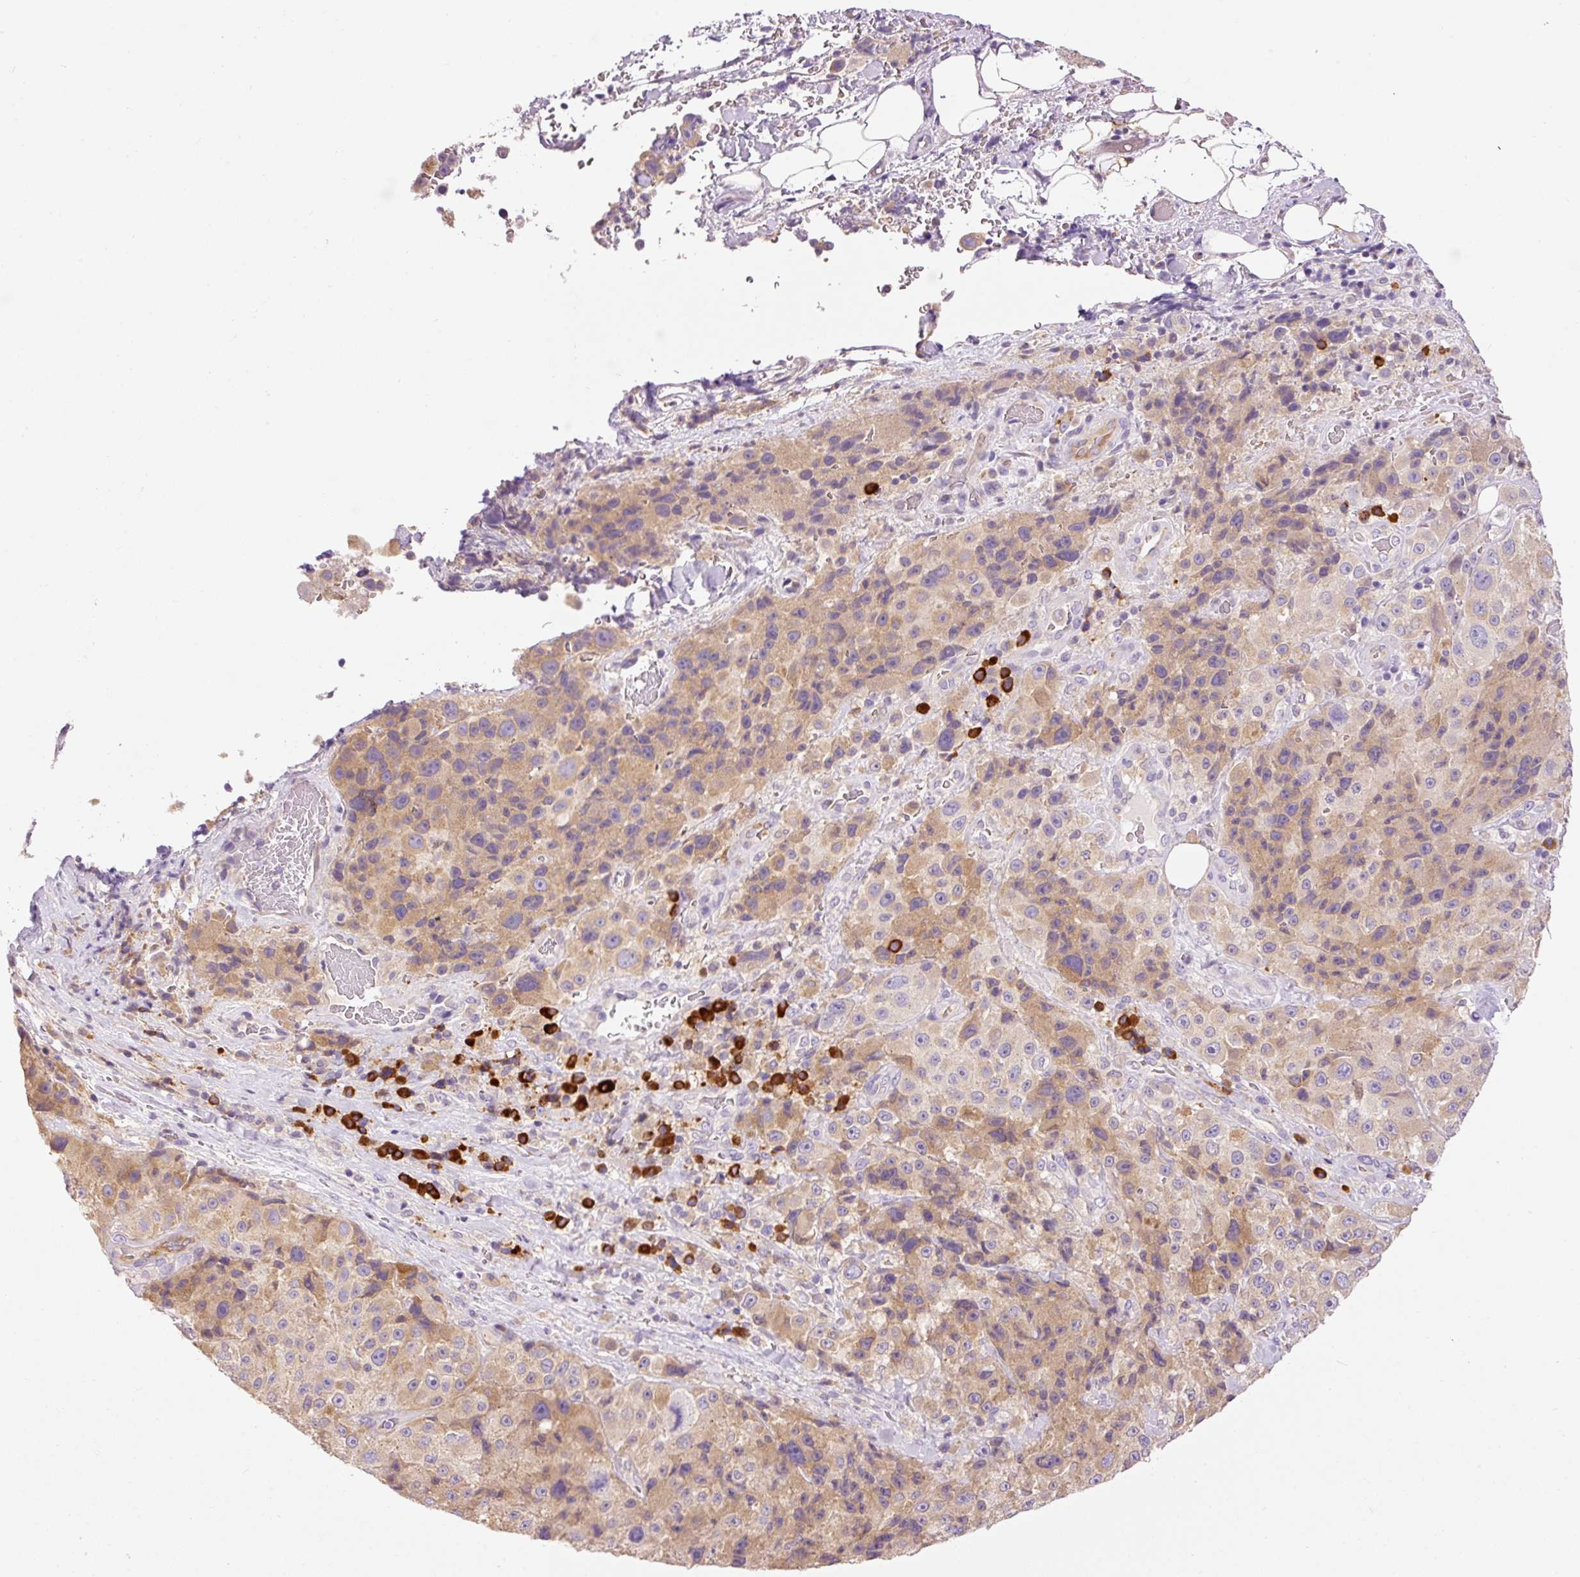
{"staining": {"intensity": "moderate", "quantity": "25%-75%", "location": "cytoplasmic/membranous"}, "tissue": "melanoma", "cell_type": "Tumor cells", "image_type": "cancer", "snomed": [{"axis": "morphology", "description": "Malignant melanoma, Metastatic site"}, {"axis": "topography", "description": "Lymph node"}], "caption": "Protein analysis of melanoma tissue displays moderate cytoplasmic/membranous positivity in approximately 25%-75% of tumor cells.", "gene": "PNPLA5", "patient": {"sex": "male", "age": 62}}